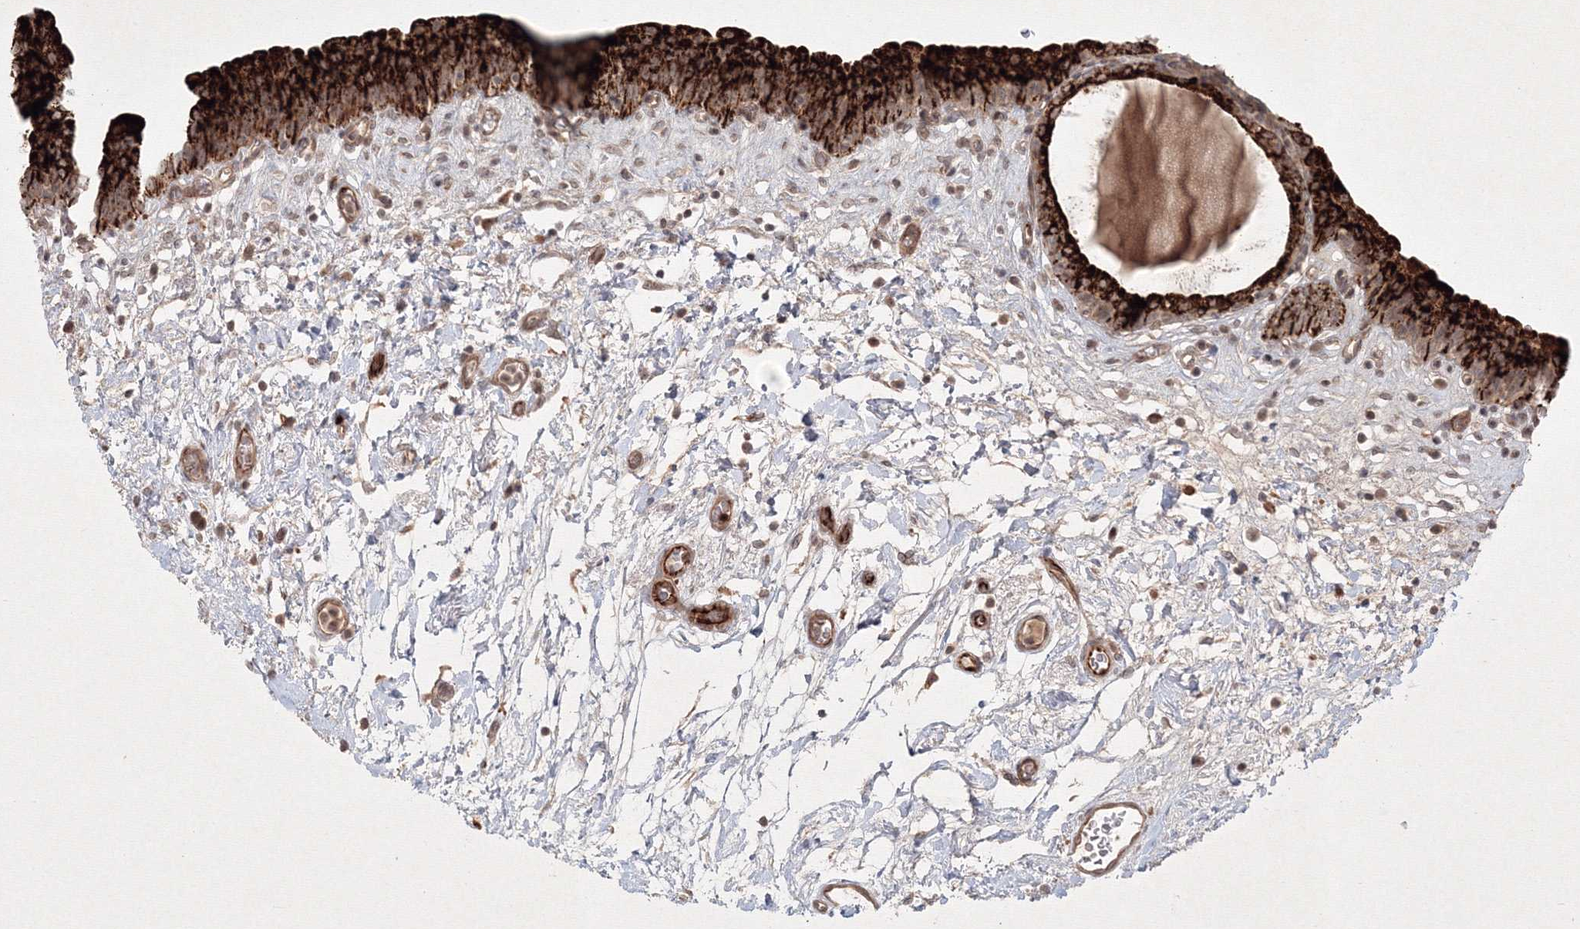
{"staining": {"intensity": "strong", "quantity": ">75%", "location": "cytoplasmic/membranous,nuclear"}, "tissue": "urinary bladder", "cell_type": "Urothelial cells", "image_type": "normal", "snomed": [{"axis": "morphology", "description": "Normal tissue, NOS"}, {"axis": "topography", "description": "Urinary bladder"}], "caption": "Urothelial cells display high levels of strong cytoplasmic/membranous,nuclear expression in approximately >75% of cells in unremarkable human urinary bladder. (DAB IHC, brown staining for protein, blue staining for nuclei).", "gene": "KIF20A", "patient": {"sex": "male", "age": 83}}